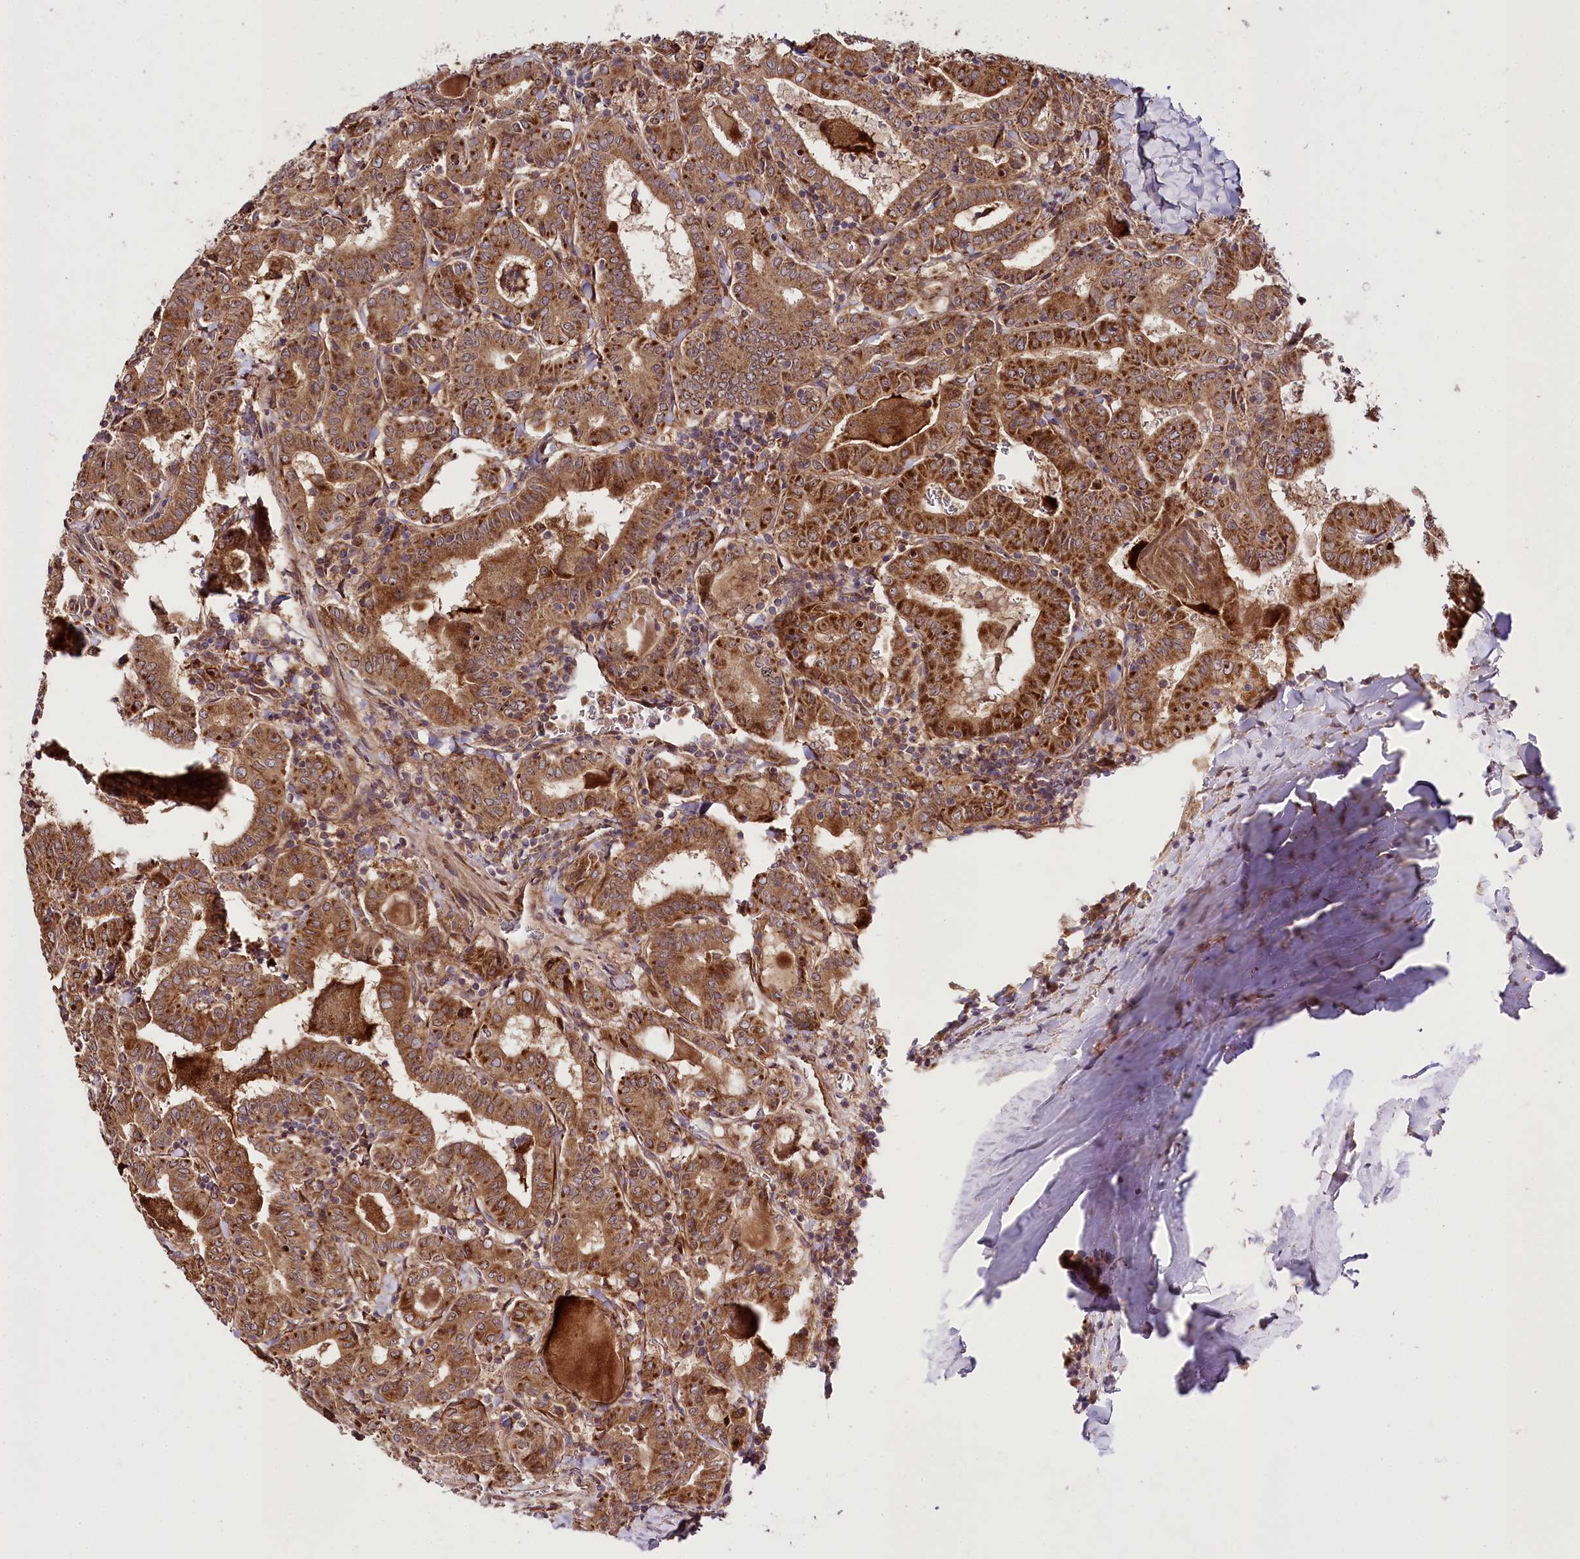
{"staining": {"intensity": "strong", "quantity": ">75%", "location": "cytoplasmic/membranous"}, "tissue": "thyroid cancer", "cell_type": "Tumor cells", "image_type": "cancer", "snomed": [{"axis": "morphology", "description": "Papillary adenocarcinoma, NOS"}, {"axis": "topography", "description": "Thyroid gland"}], "caption": "Human papillary adenocarcinoma (thyroid) stained with a protein marker exhibits strong staining in tumor cells.", "gene": "RAB7A", "patient": {"sex": "female", "age": 72}}